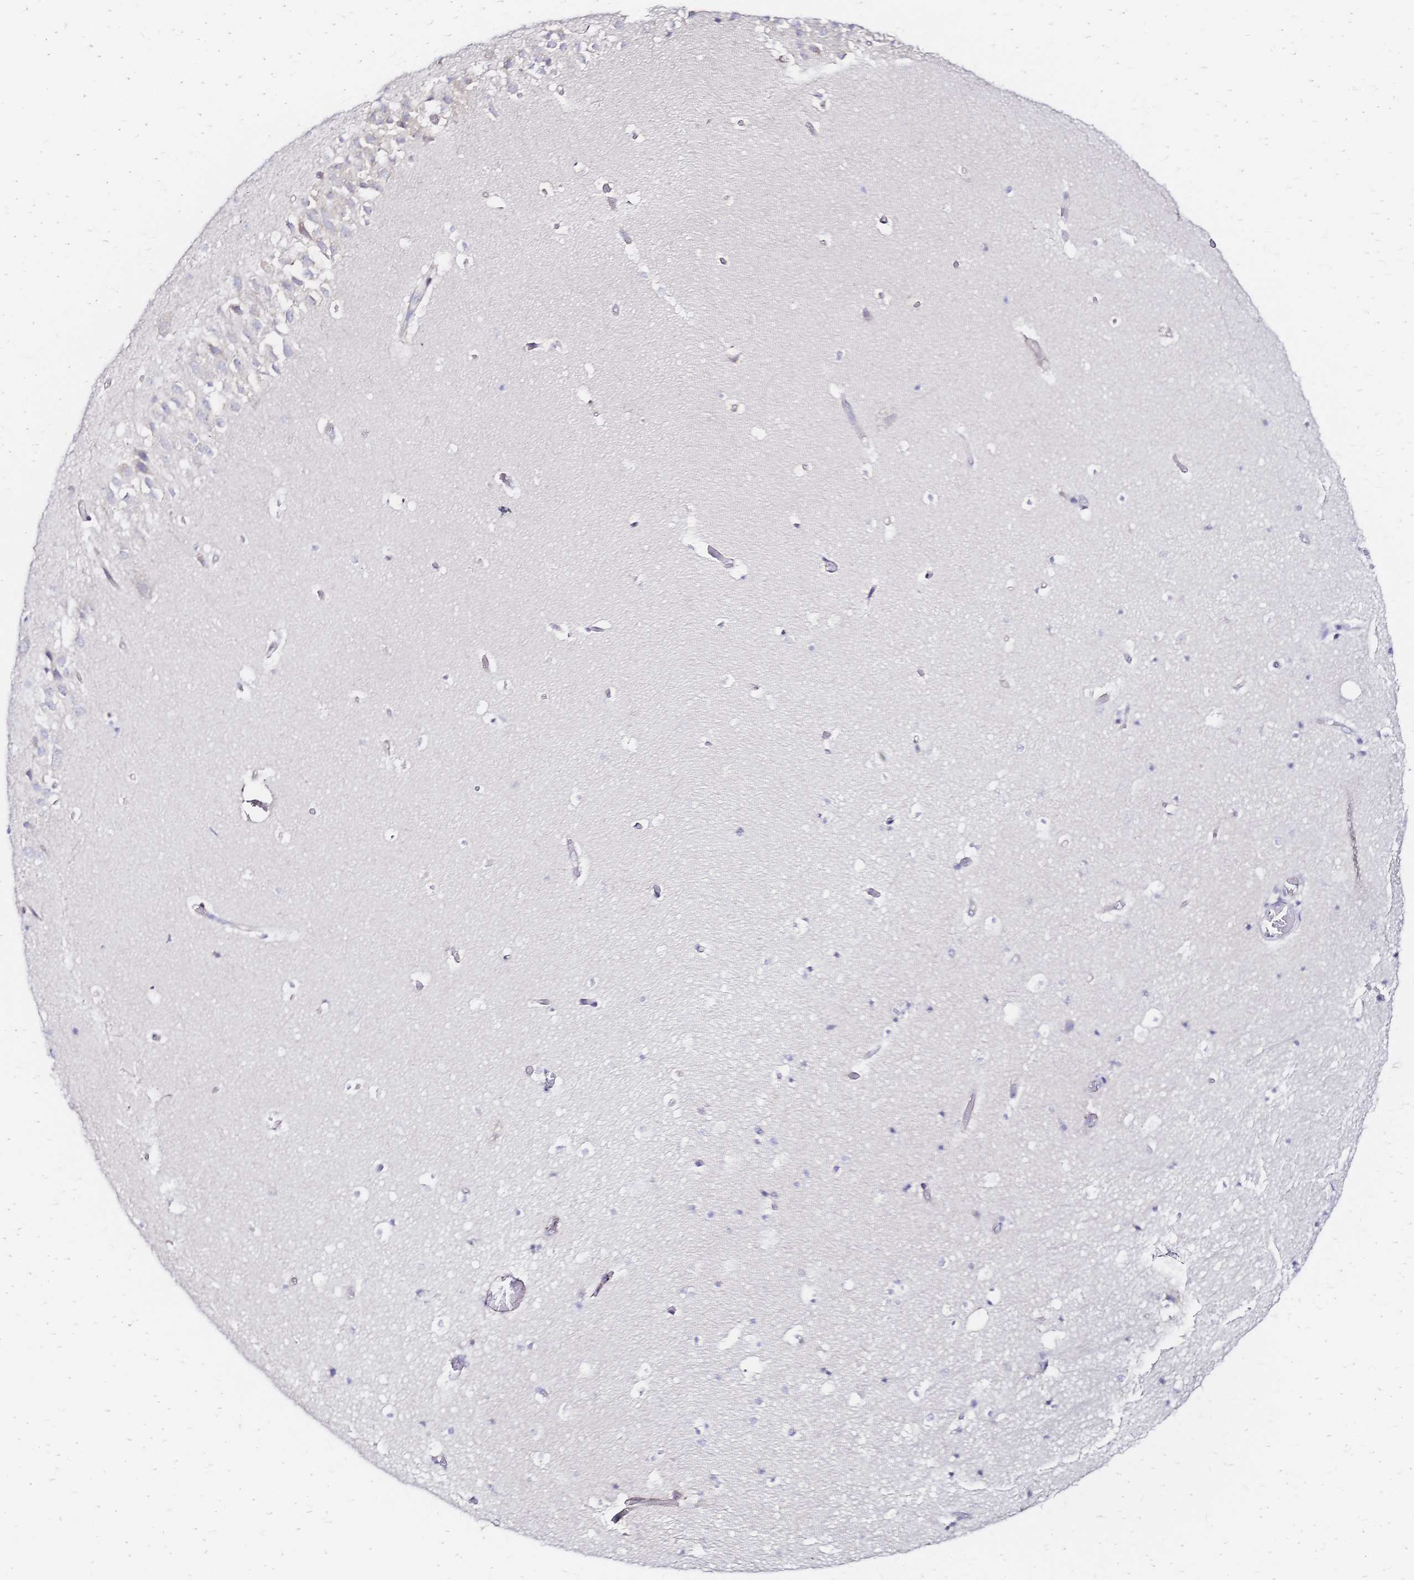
{"staining": {"intensity": "negative", "quantity": "none", "location": "none"}, "tissue": "hippocampus", "cell_type": "Glial cells", "image_type": "normal", "snomed": [{"axis": "morphology", "description": "Normal tissue, NOS"}, {"axis": "topography", "description": "Hippocampus"}], "caption": "Immunohistochemistry (IHC) histopathology image of unremarkable hippocampus: human hippocampus stained with DAB reveals no significant protein positivity in glial cells.", "gene": "SLC5A1", "patient": {"sex": "male", "age": 26}}